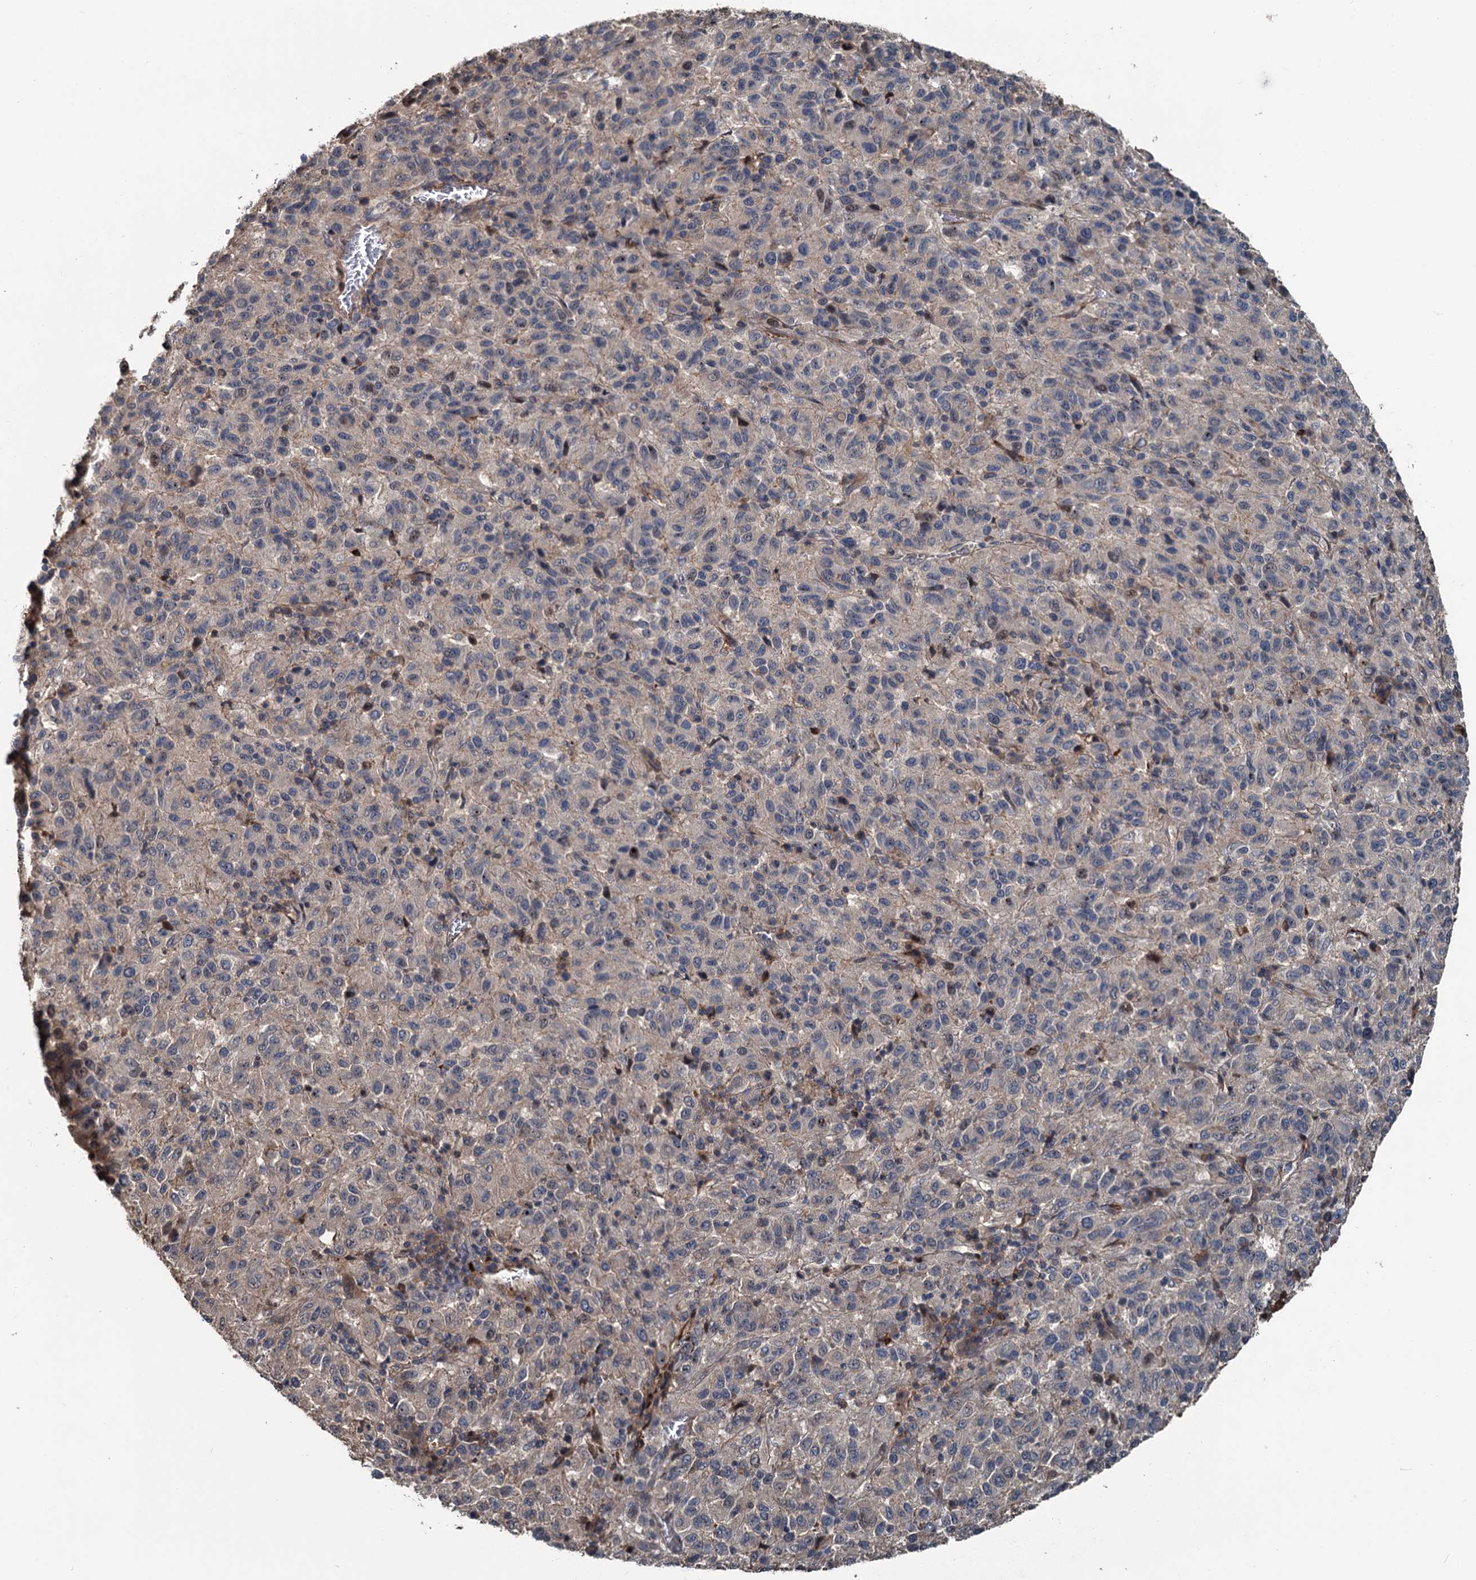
{"staining": {"intensity": "negative", "quantity": "none", "location": "none"}, "tissue": "melanoma", "cell_type": "Tumor cells", "image_type": "cancer", "snomed": [{"axis": "morphology", "description": "Malignant melanoma, Metastatic site"}, {"axis": "topography", "description": "Lung"}], "caption": "High magnification brightfield microscopy of malignant melanoma (metastatic site) stained with DAB (brown) and counterstained with hematoxylin (blue): tumor cells show no significant expression.", "gene": "TEDC1", "patient": {"sex": "male", "age": 64}}